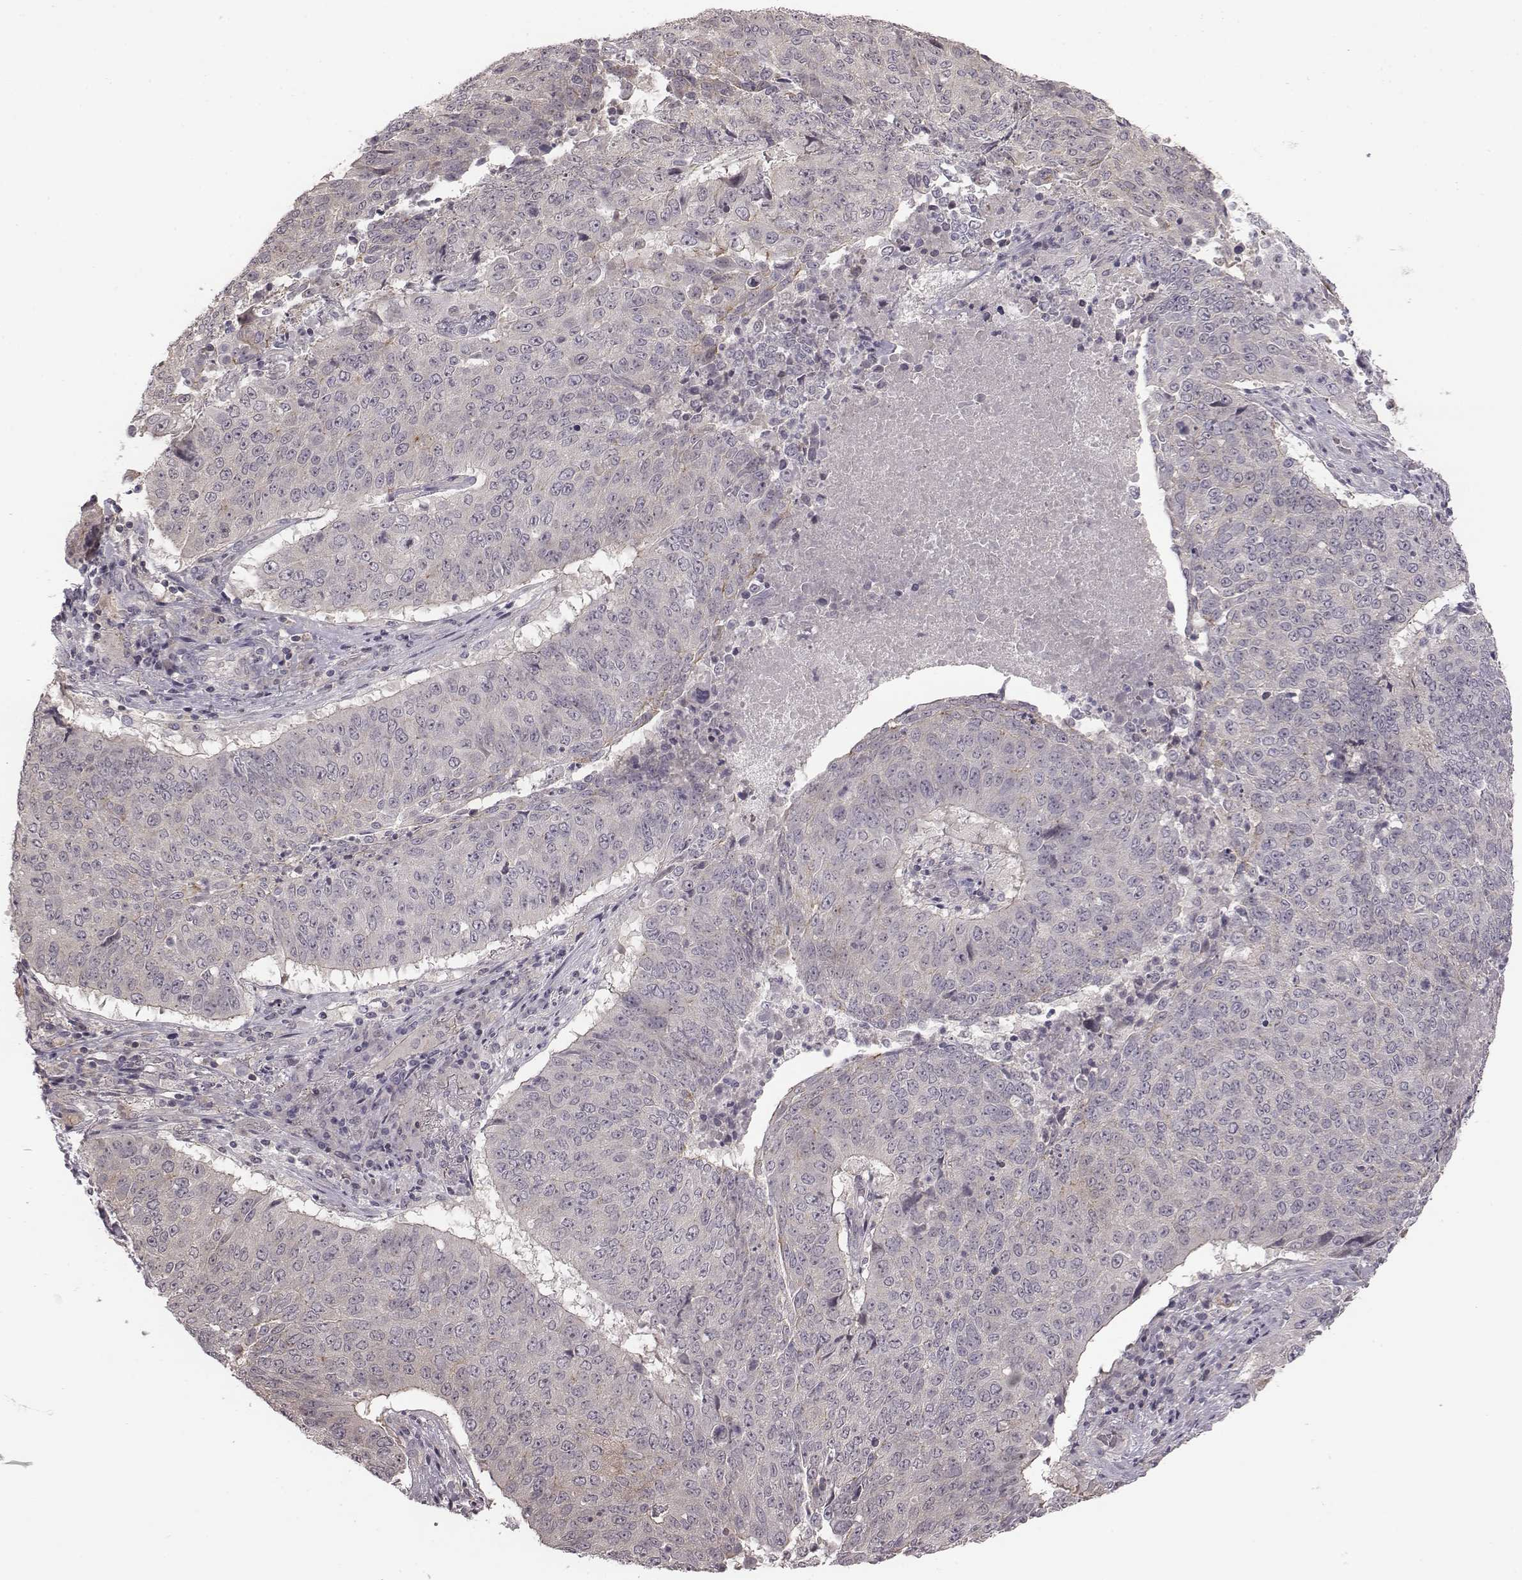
{"staining": {"intensity": "negative", "quantity": "none", "location": "none"}, "tissue": "lung cancer", "cell_type": "Tumor cells", "image_type": "cancer", "snomed": [{"axis": "morphology", "description": "Normal tissue, NOS"}, {"axis": "morphology", "description": "Squamous cell carcinoma, NOS"}, {"axis": "topography", "description": "Bronchus"}, {"axis": "topography", "description": "Lung"}], "caption": "Human lung cancer (squamous cell carcinoma) stained for a protein using immunohistochemistry reveals no positivity in tumor cells.", "gene": "BICDL1", "patient": {"sex": "male", "age": 64}}